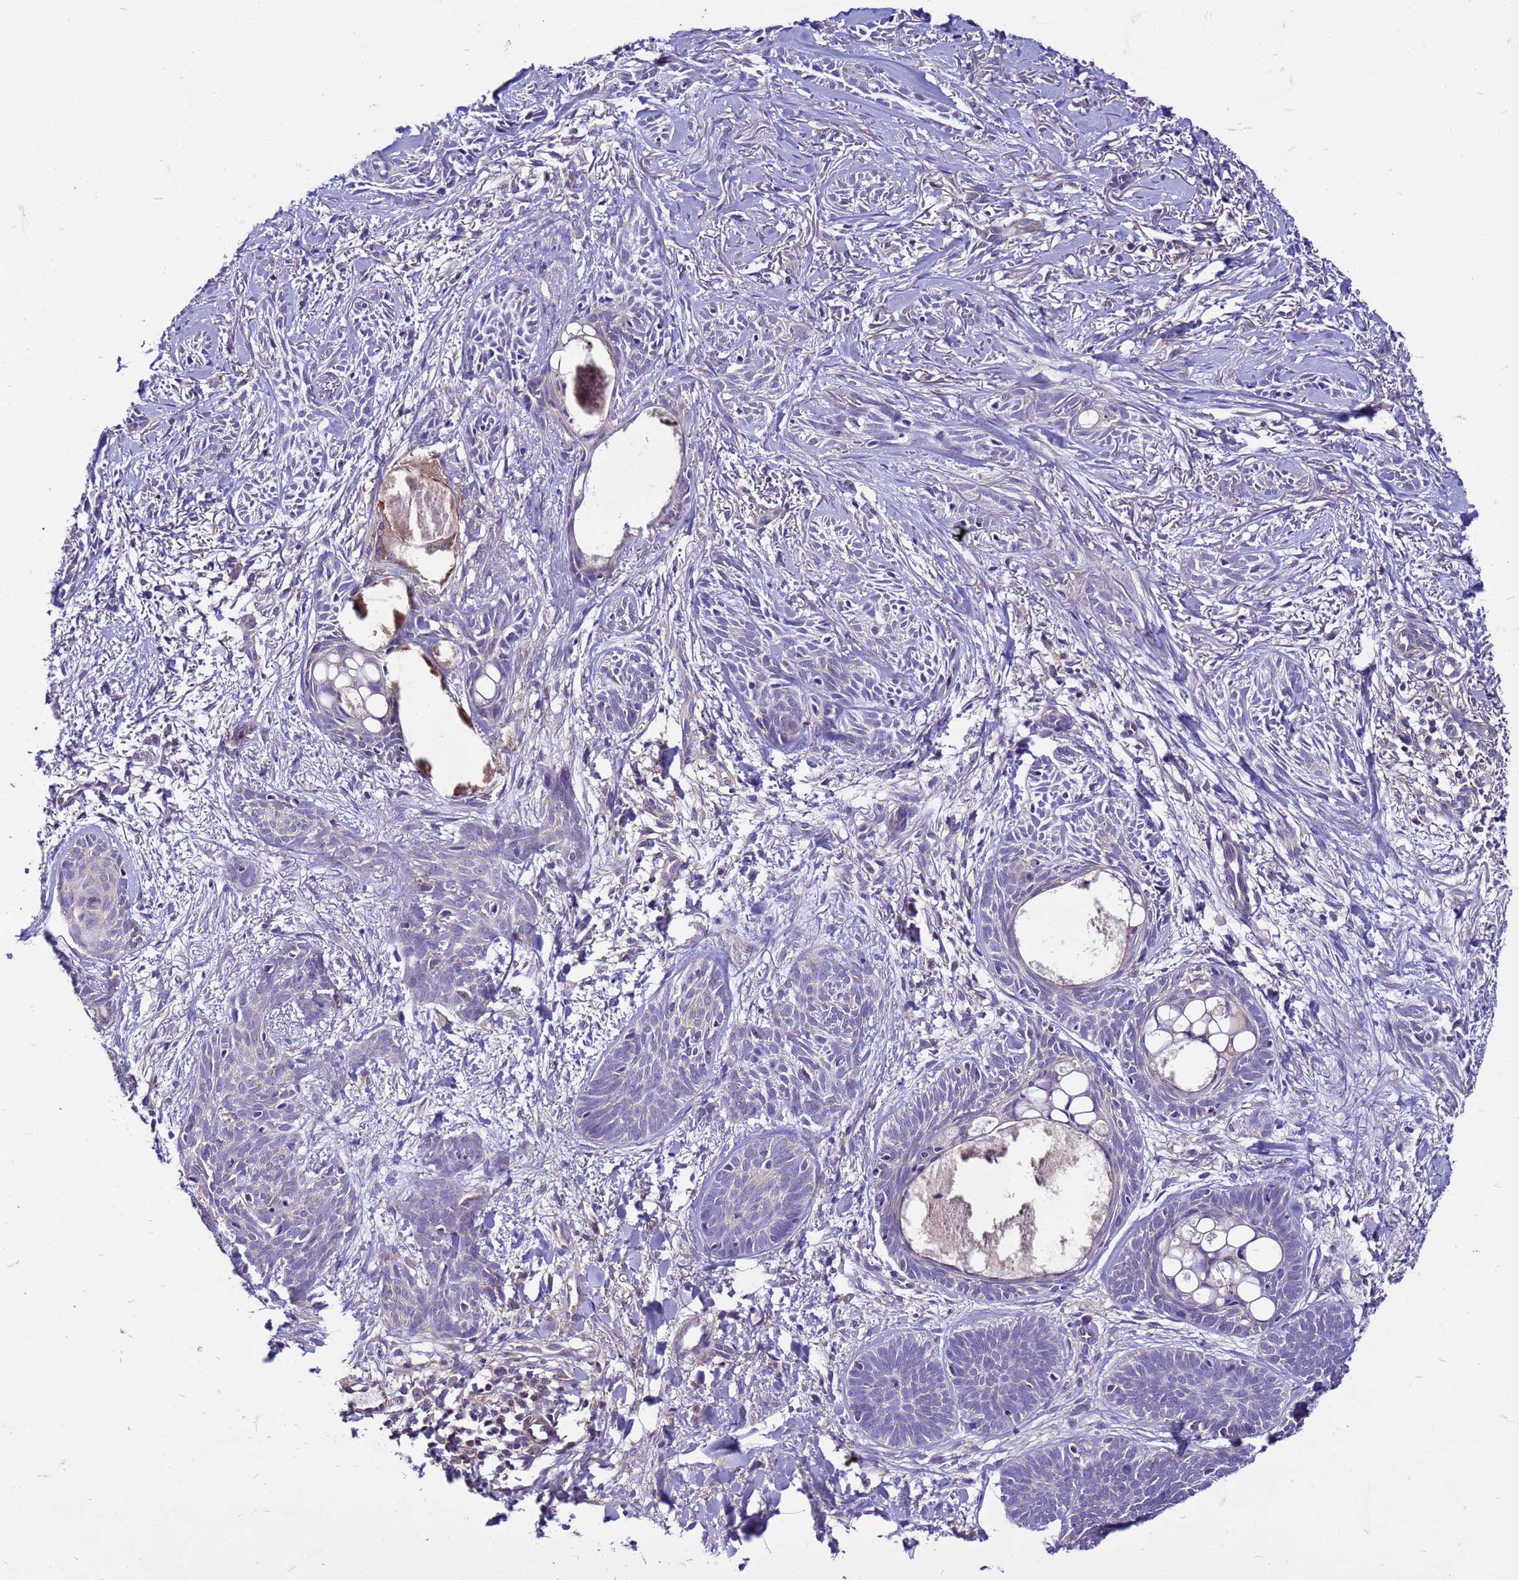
{"staining": {"intensity": "negative", "quantity": "none", "location": "none"}, "tissue": "skin cancer", "cell_type": "Tumor cells", "image_type": "cancer", "snomed": [{"axis": "morphology", "description": "Basal cell carcinoma"}, {"axis": "topography", "description": "Skin"}], "caption": "Immunohistochemistry (IHC) photomicrograph of skin cancer (basal cell carcinoma) stained for a protein (brown), which exhibits no positivity in tumor cells.", "gene": "PKD1", "patient": {"sex": "female", "age": 59}}